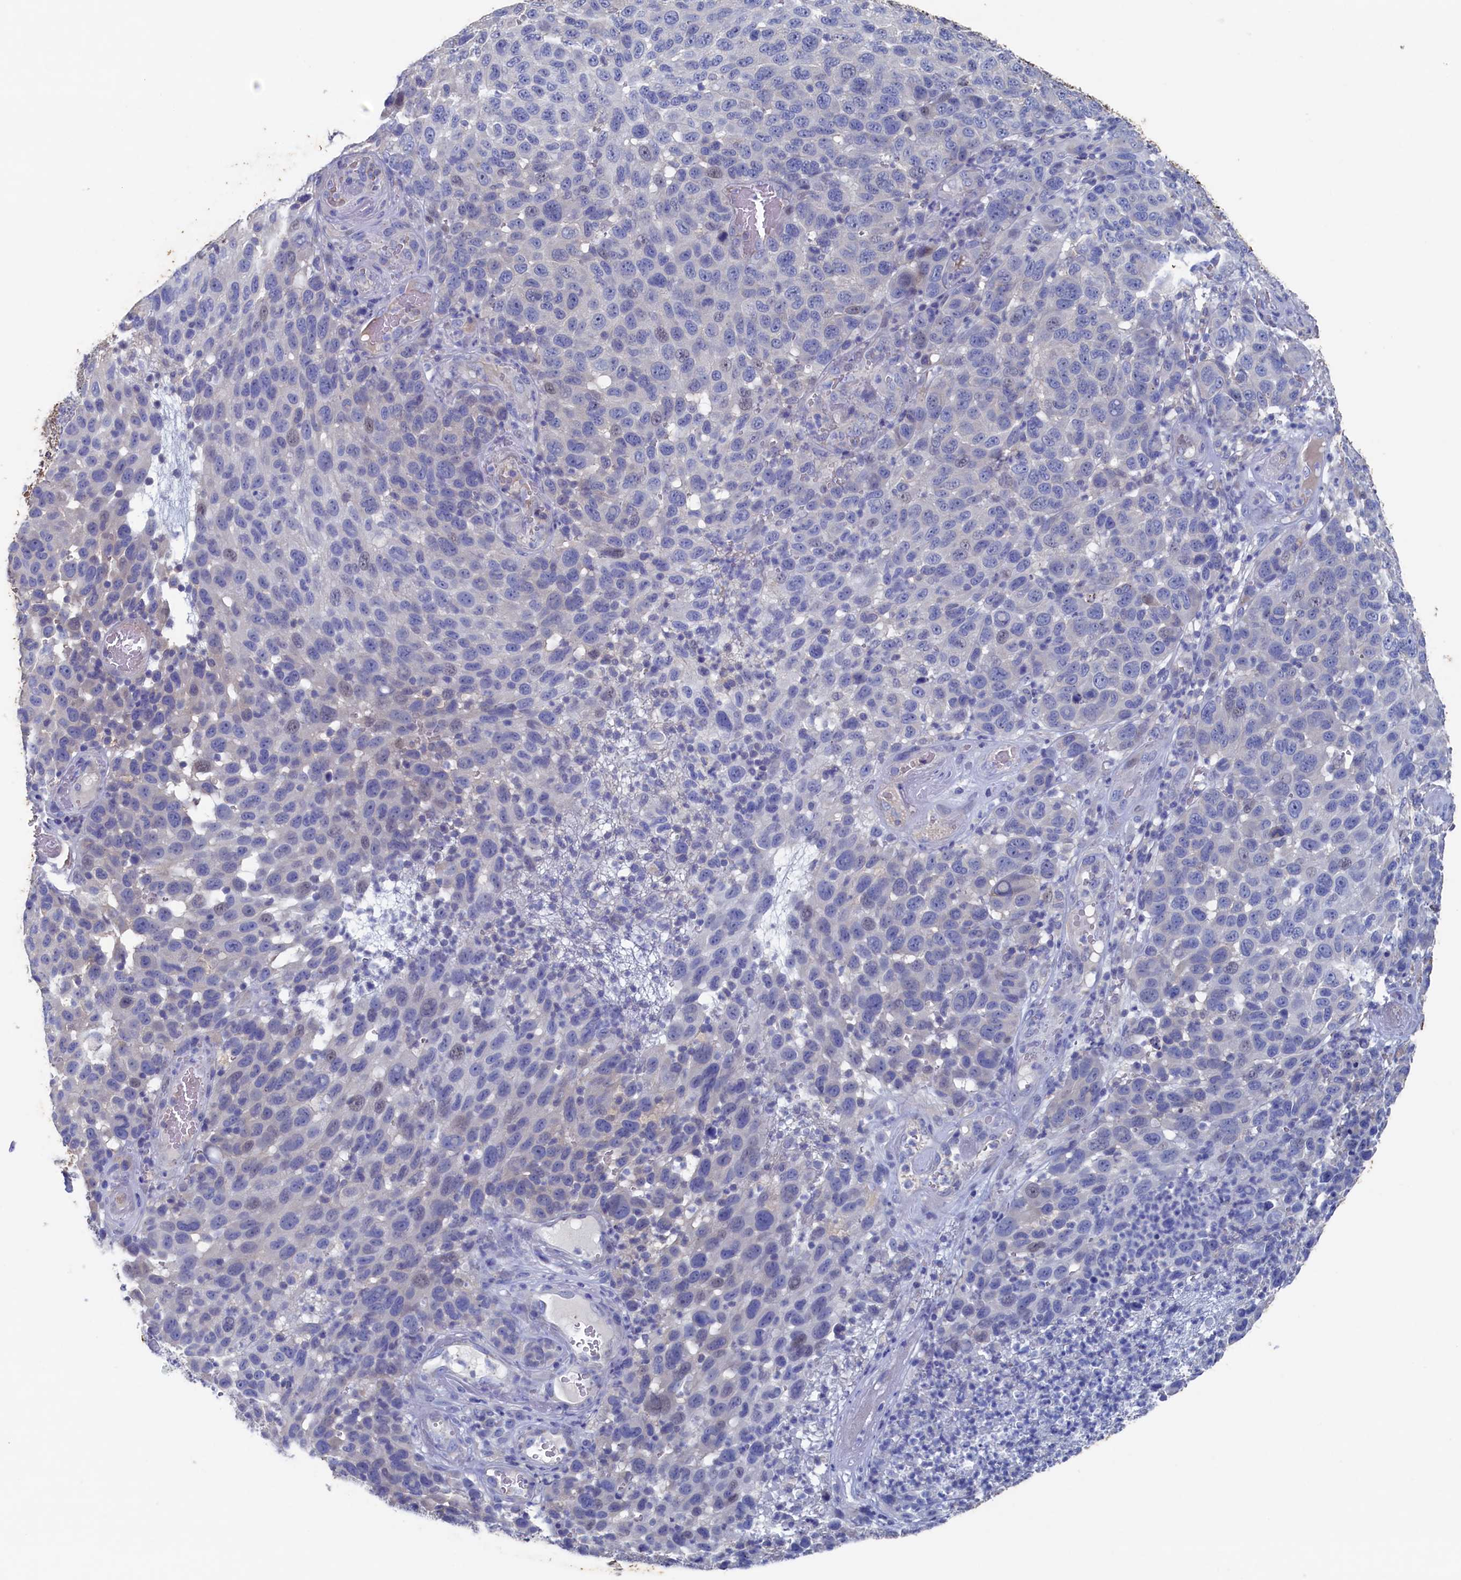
{"staining": {"intensity": "negative", "quantity": "none", "location": "none"}, "tissue": "melanoma", "cell_type": "Tumor cells", "image_type": "cancer", "snomed": [{"axis": "morphology", "description": "Malignant melanoma, NOS"}, {"axis": "topography", "description": "Skin"}], "caption": "Immunohistochemistry photomicrograph of melanoma stained for a protein (brown), which displays no staining in tumor cells.", "gene": "CBLIF", "patient": {"sex": "male", "age": 49}}